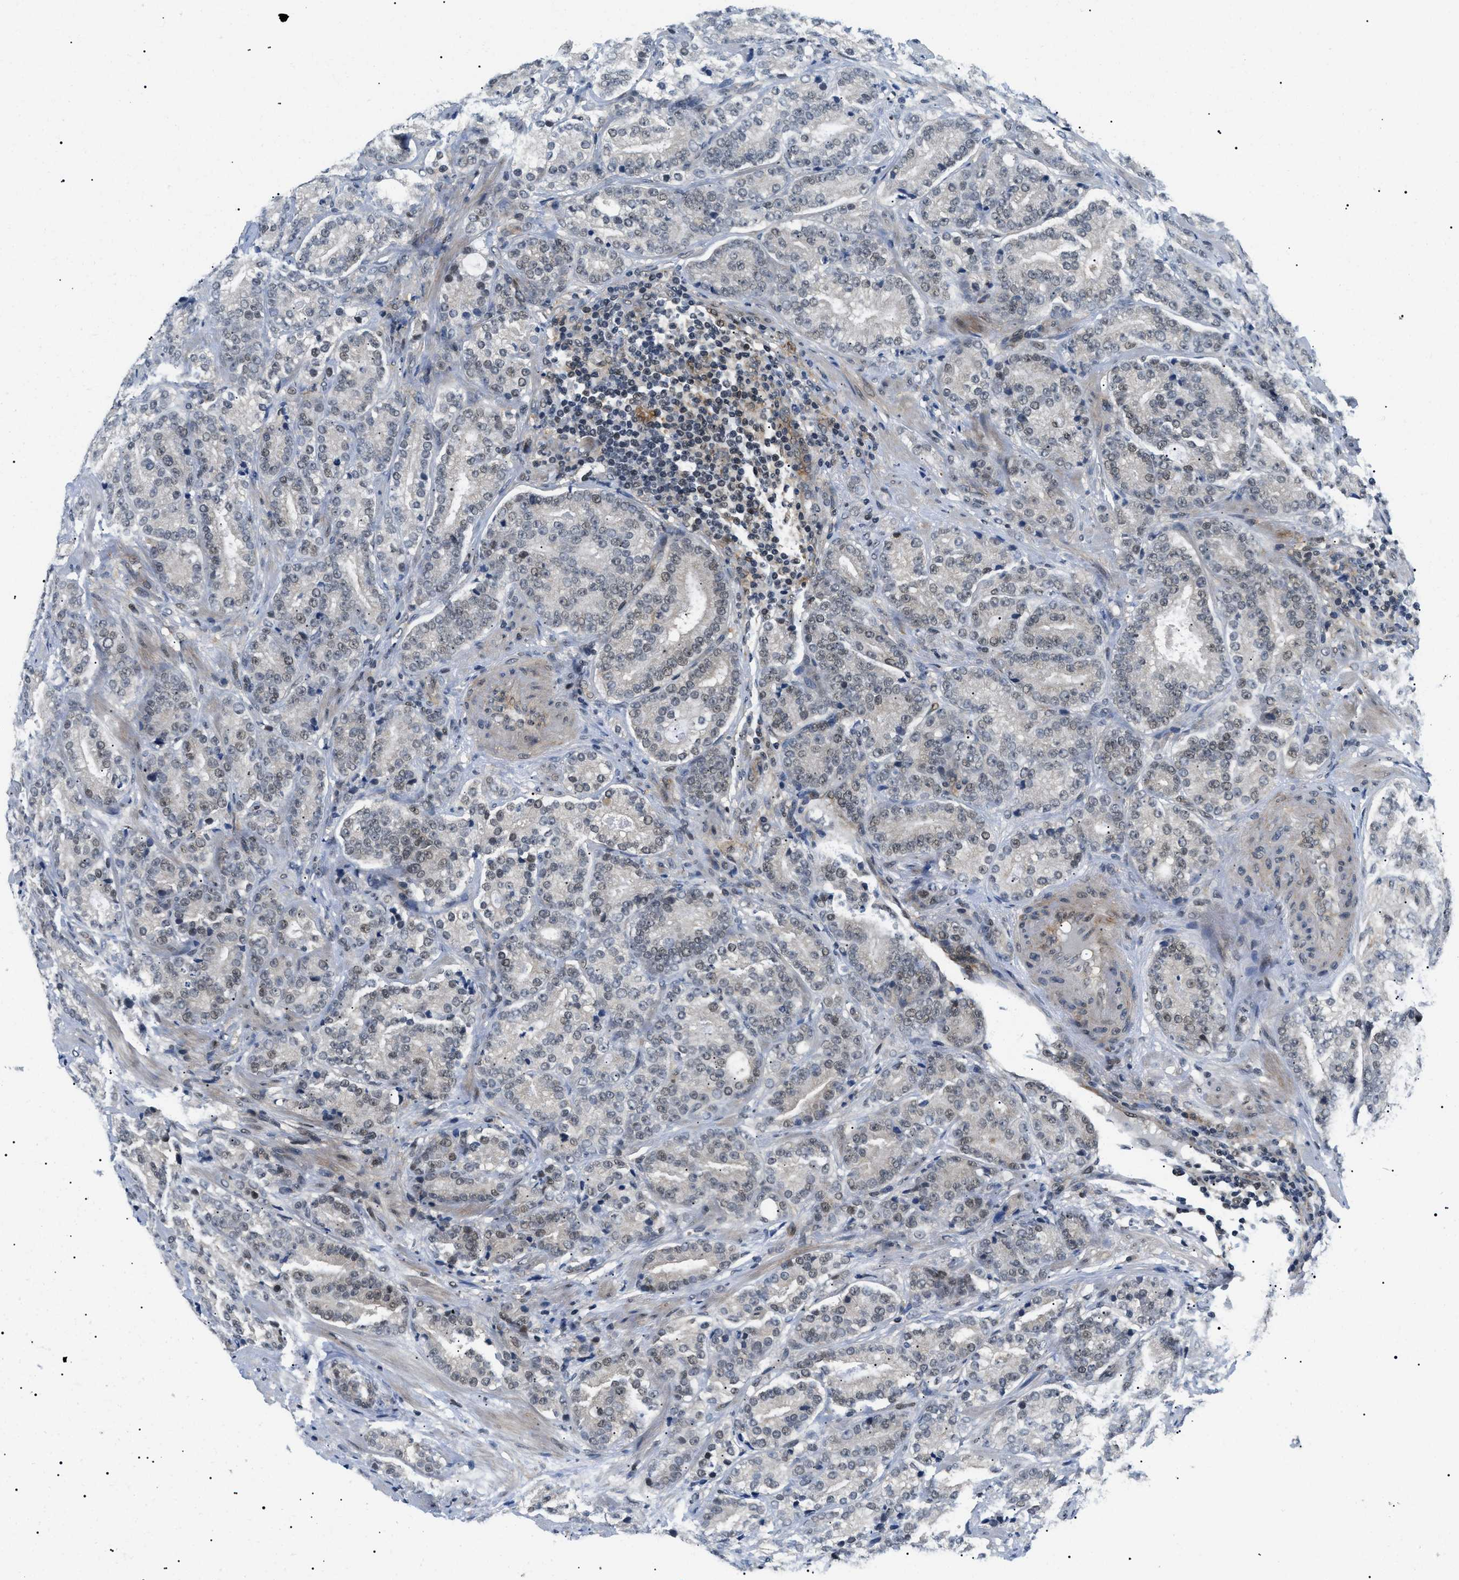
{"staining": {"intensity": "weak", "quantity": "<25%", "location": "nuclear"}, "tissue": "prostate cancer", "cell_type": "Tumor cells", "image_type": "cancer", "snomed": [{"axis": "morphology", "description": "Adenocarcinoma, High grade"}, {"axis": "topography", "description": "Prostate"}], "caption": "Histopathology image shows no protein positivity in tumor cells of prostate cancer (high-grade adenocarcinoma) tissue.", "gene": "RBM15", "patient": {"sex": "male", "age": 61}}